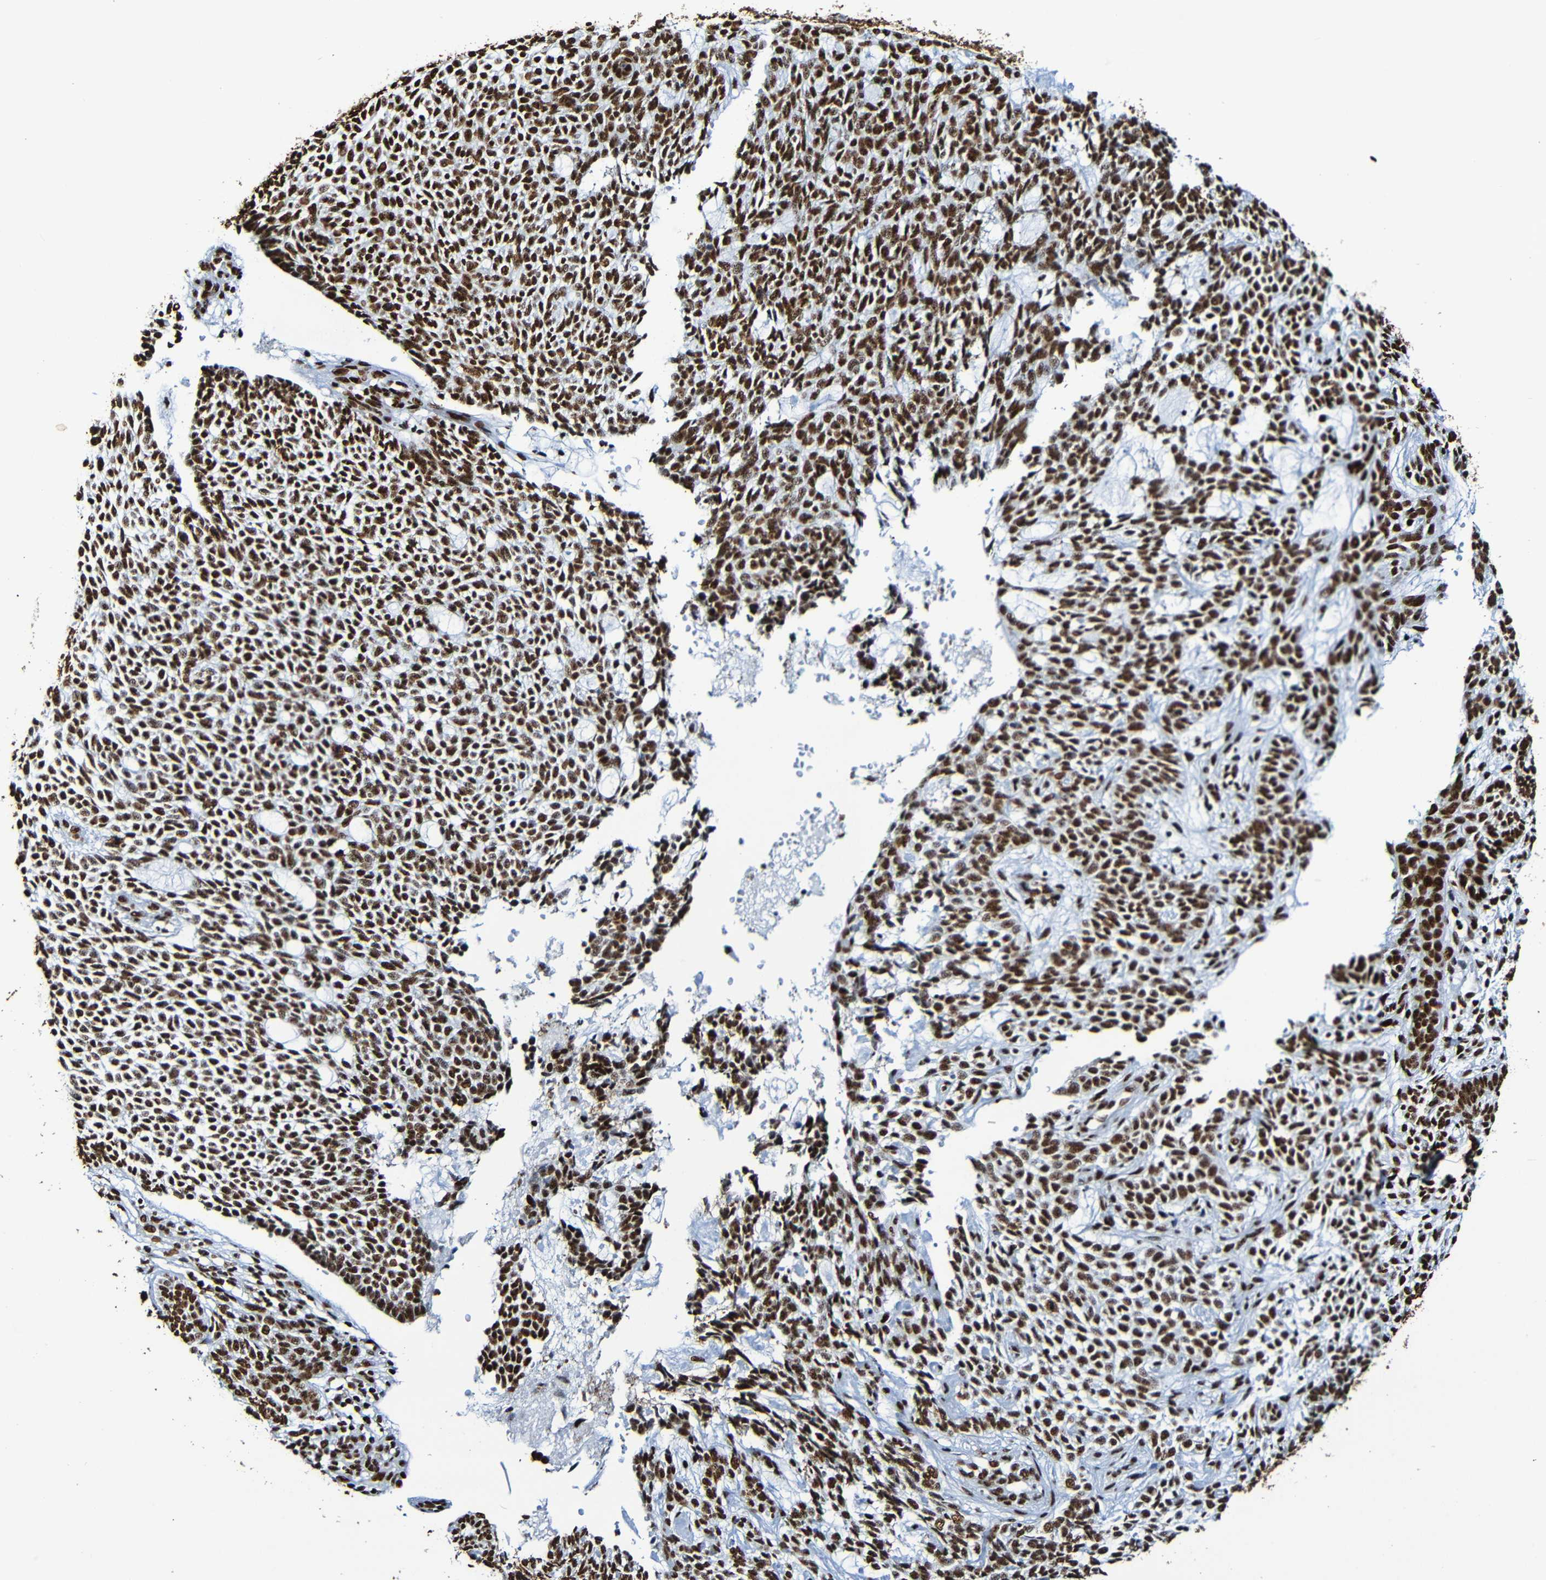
{"staining": {"intensity": "strong", "quantity": ">75%", "location": "nuclear"}, "tissue": "skin cancer", "cell_type": "Tumor cells", "image_type": "cancer", "snomed": [{"axis": "morphology", "description": "Basal cell carcinoma"}, {"axis": "topography", "description": "Skin"}], "caption": "Protein expression analysis of human basal cell carcinoma (skin) reveals strong nuclear positivity in about >75% of tumor cells. Nuclei are stained in blue.", "gene": "SRSF3", "patient": {"sex": "male", "age": 87}}